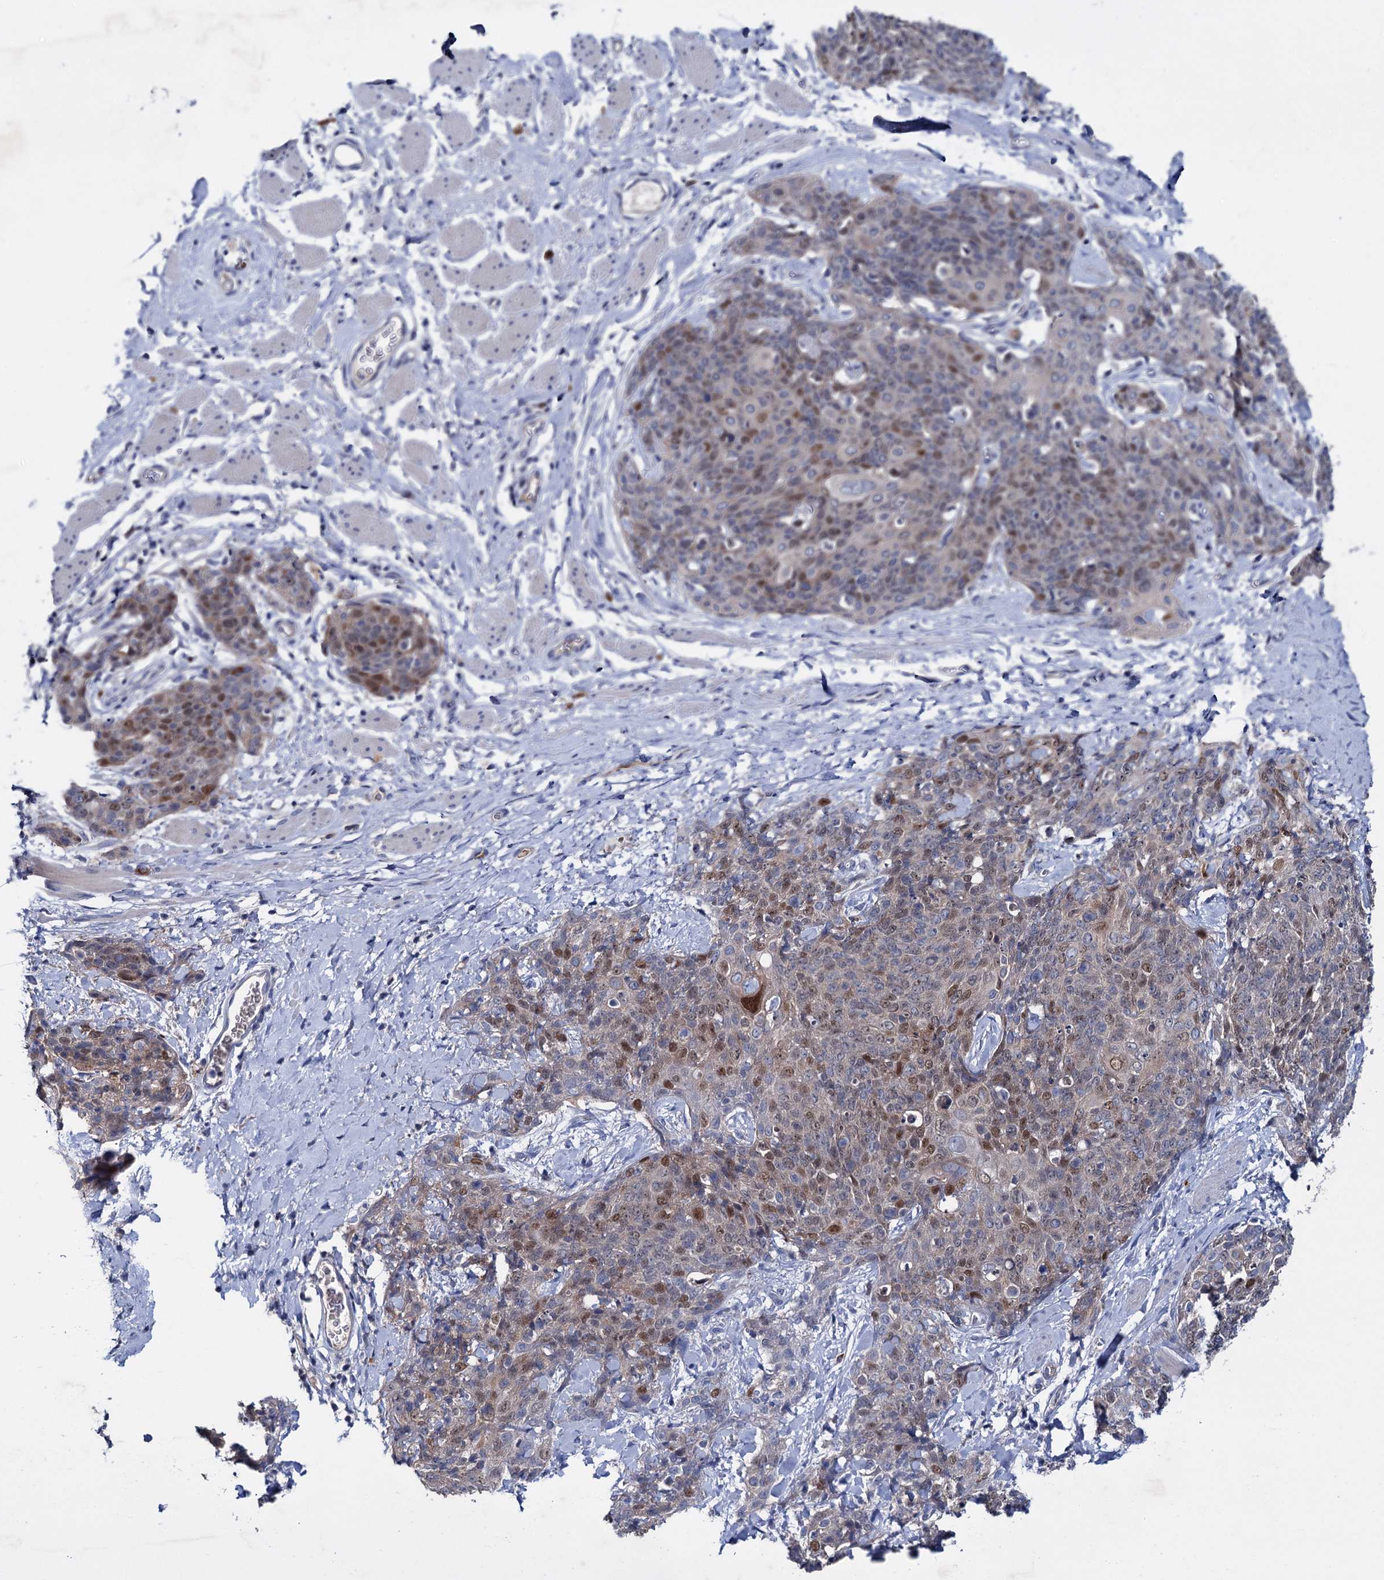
{"staining": {"intensity": "moderate", "quantity": "25%-75%", "location": "nuclear"}, "tissue": "skin cancer", "cell_type": "Tumor cells", "image_type": "cancer", "snomed": [{"axis": "morphology", "description": "Squamous cell carcinoma, NOS"}, {"axis": "topography", "description": "Skin"}, {"axis": "topography", "description": "Vulva"}], "caption": "Brown immunohistochemical staining in human squamous cell carcinoma (skin) shows moderate nuclear staining in approximately 25%-75% of tumor cells.", "gene": "FAM111B", "patient": {"sex": "female", "age": 85}}